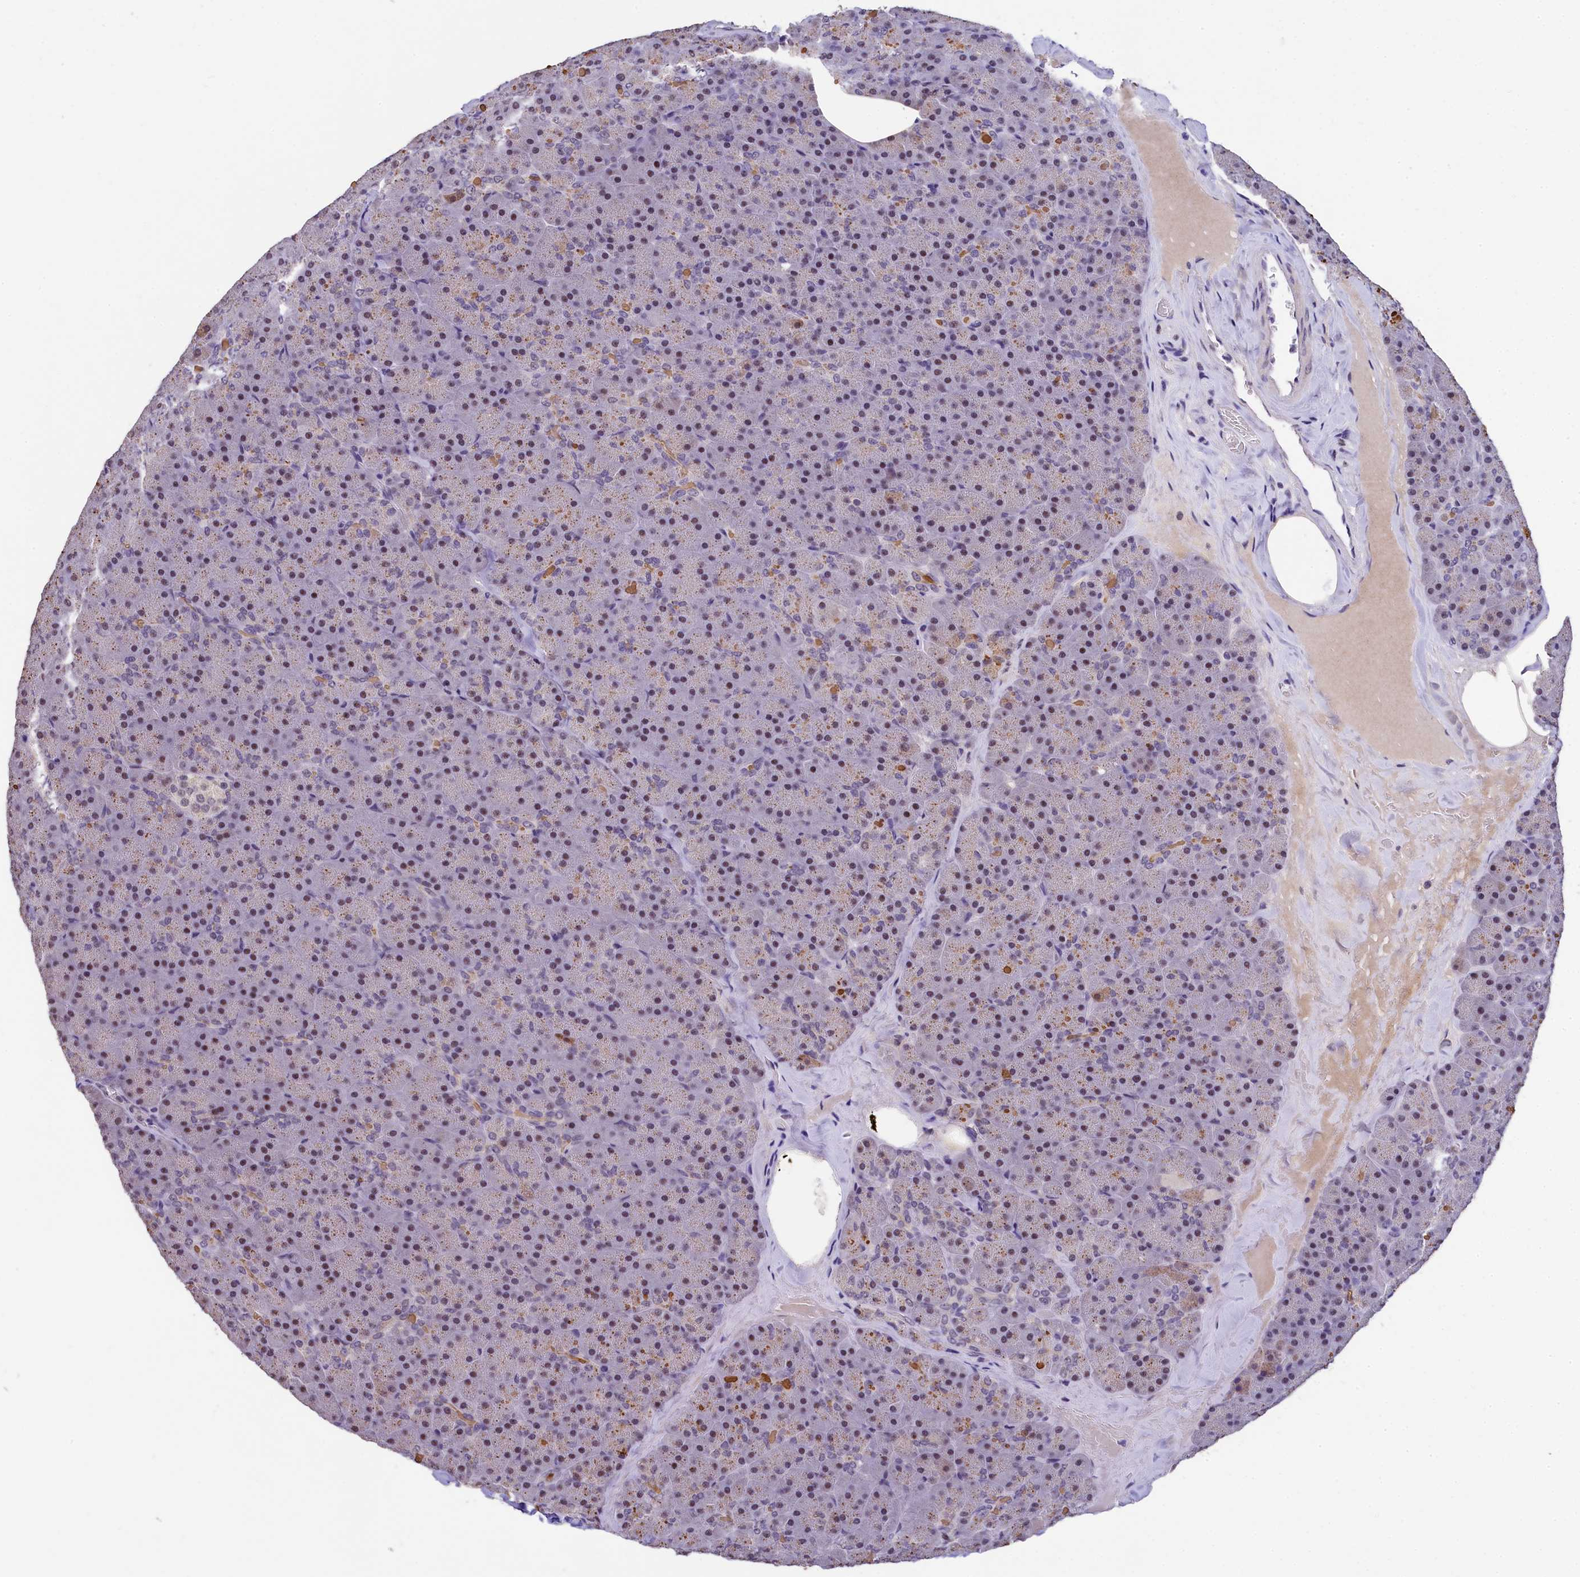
{"staining": {"intensity": "moderate", "quantity": "25%-75%", "location": "cytoplasmic/membranous,nuclear"}, "tissue": "pancreas", "cell_type": "Exocrine glandular cells", "image_type": "normal", "snomed": [{"axis": "morphology", "description": "Normal tissue, NOS"}, {"axis": "topography", "description": "Pancreas"}], "caption": "Immunohistochemical staining of benign human pancreas exhibits moderate cytoplasmic/membranous,nuclear protein positivity in about 25%-75% of exocrine glandular cells. The protein is shown in brown color, while the nuclei are stained blue.", "gene": "HECTD4", "patient": {"sex": "male", "age": 36}}